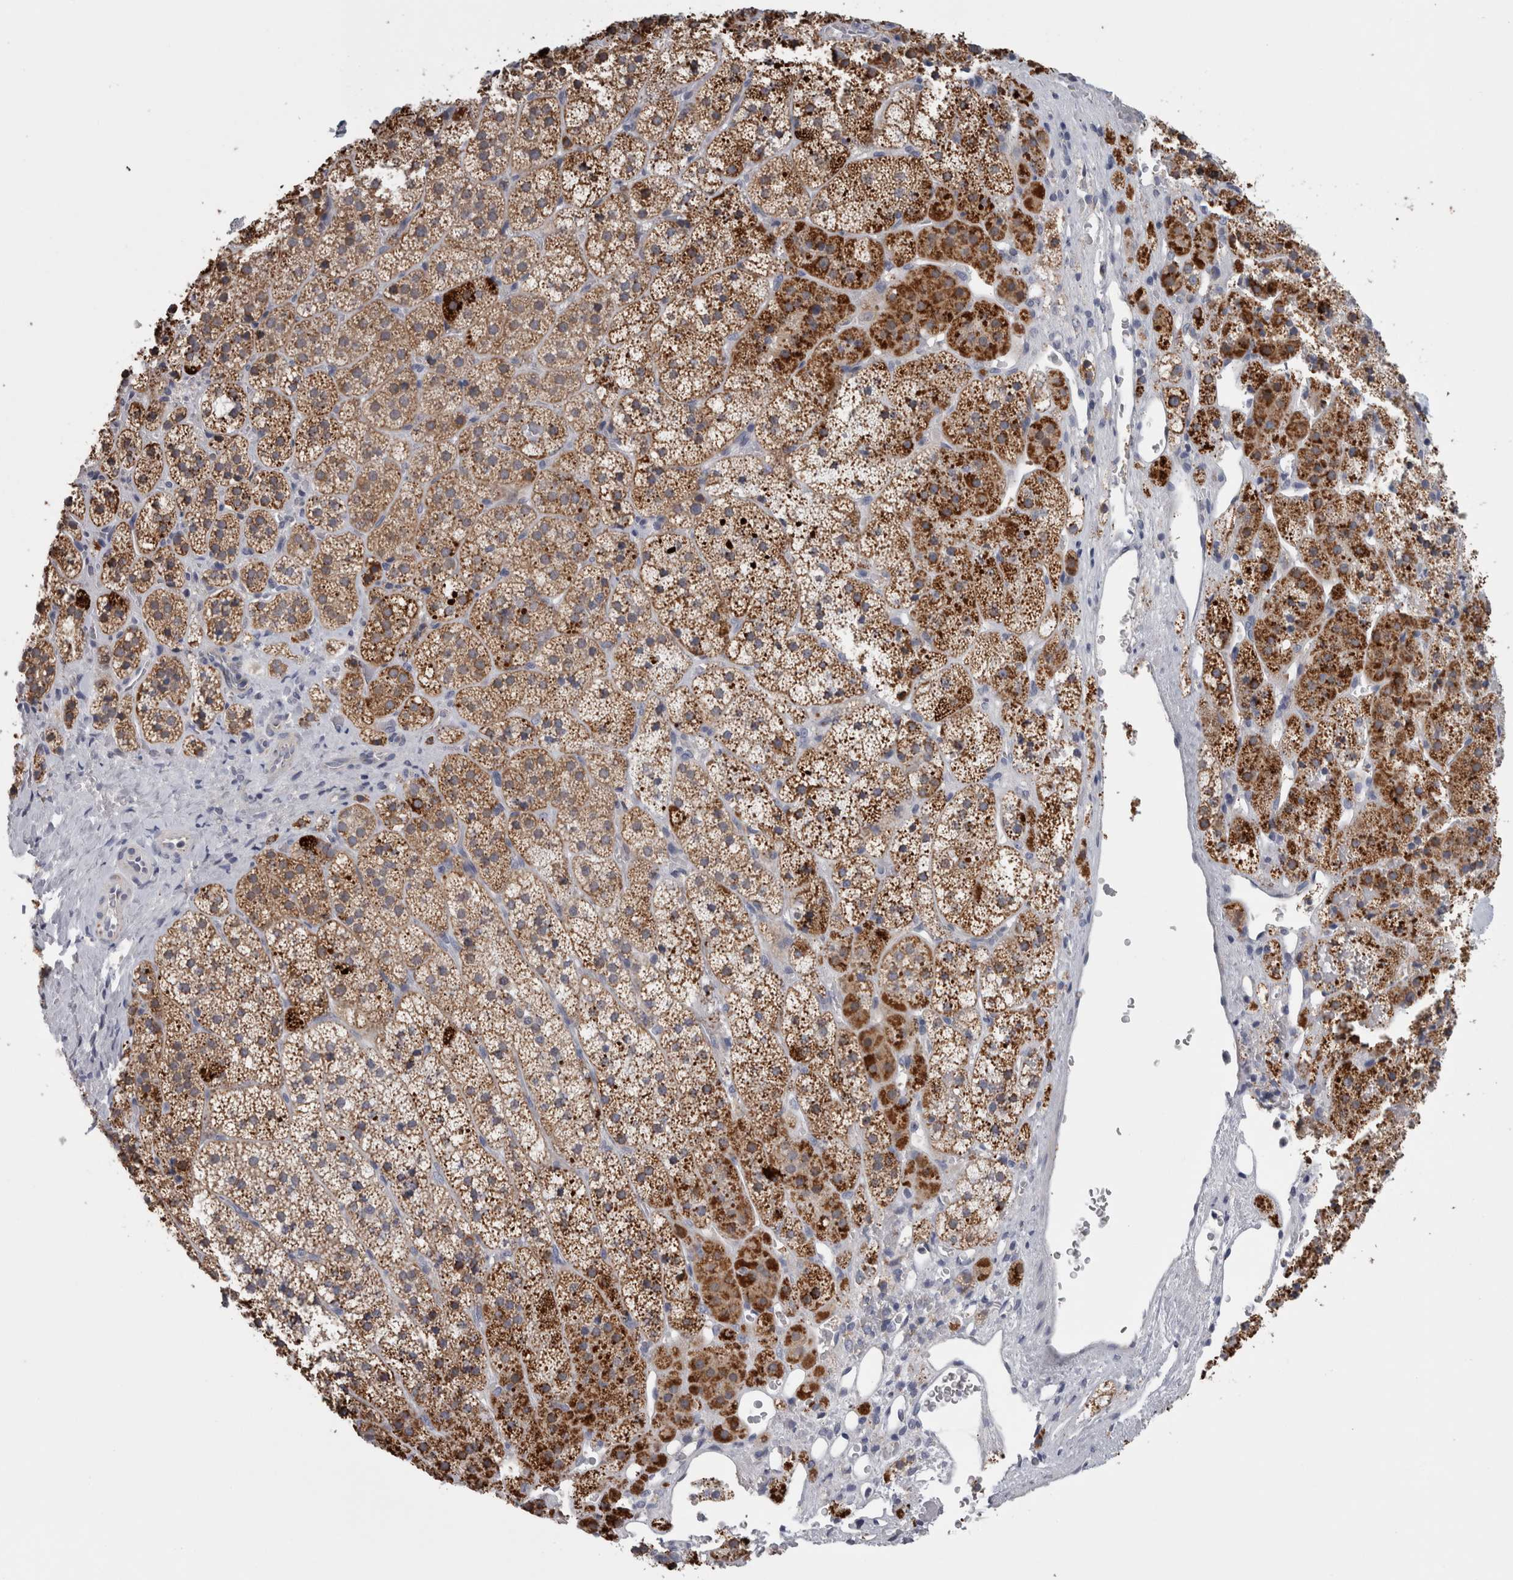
{"staining": {"intensity": "strong", "quantity": "25%-75%", "location": "cytoplasmic/membranous"}, "tissue": "adrenal gland", "cell_type": "Glandular cells", "image_type": "normal", "snomed": [{"axis": "morphology", "description": "Normal tissue, NOS"}, {"axis": "topography", "description": "Adrenal gland"}], "caption": "Brown immunohistochemical staining in unremarkable human adrenal gland exhibits strong cytoplasmic/membranous expression in about 25%-75% of glandular cells. The staining is performed using DAB brown chromogen to label protein expression. The nuclei are counter-stained blue using hematoxylin.", "gene": "TCAP", "patient": {"sex": "female", "age": 44}}